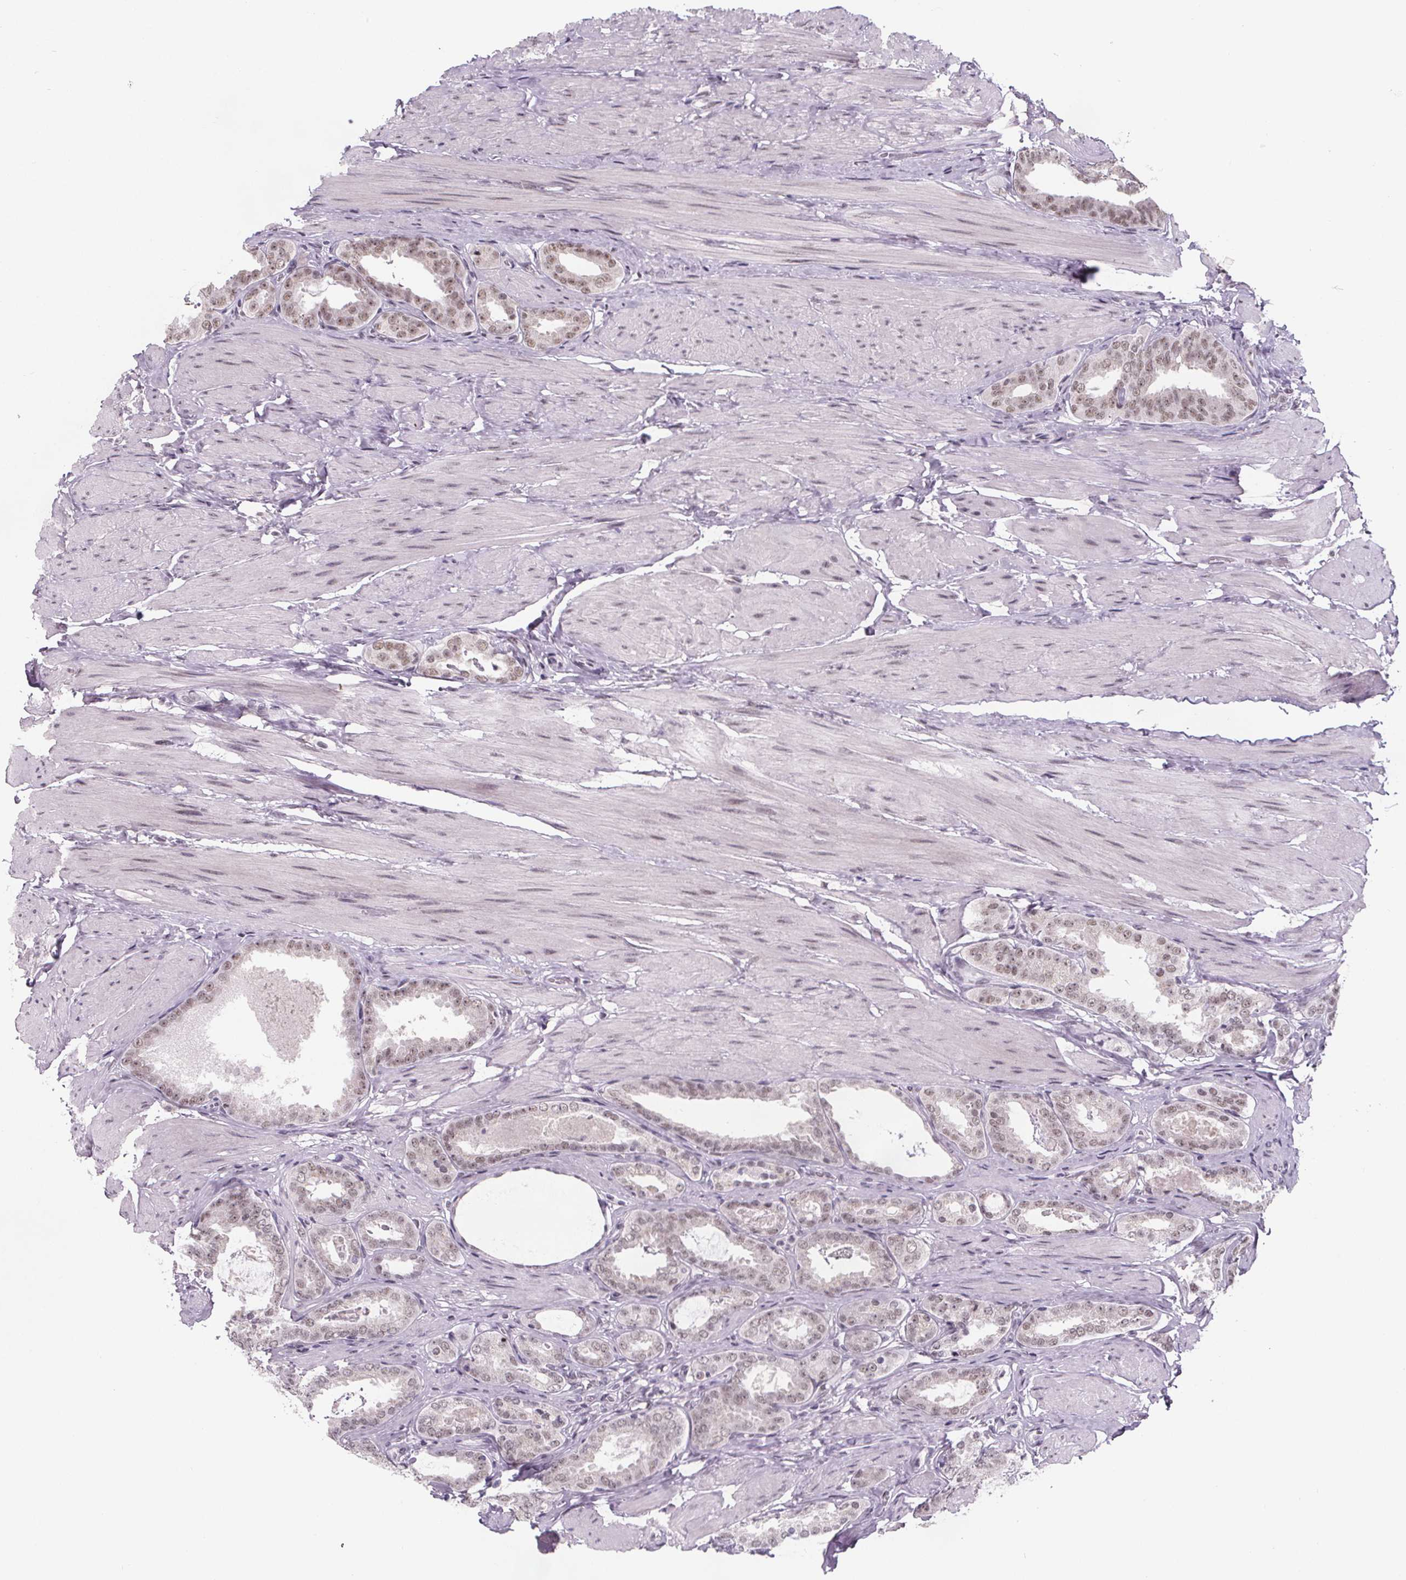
{"staining": {"intensity": "weak", "quantity": ">75%", "location": "nuclear"}, "tissue": "prostate cancer", "cell_type": "Tumor cells", "image_type": "cancer", "snomed": [{"axis": "morphology", "description": "Adenocarcinoma, High grade"}, {"axis": "topography", "description": "Prostate"}], "caption": "High-power microscopy captured an IHC photomicrograph of adenocarcinoma (high-grade) (prostate), revealing weak nuclear expression in about >75% of tumor cells.", "gene": "ZNF572", "patient": {"sex": "male", "age": 63}}